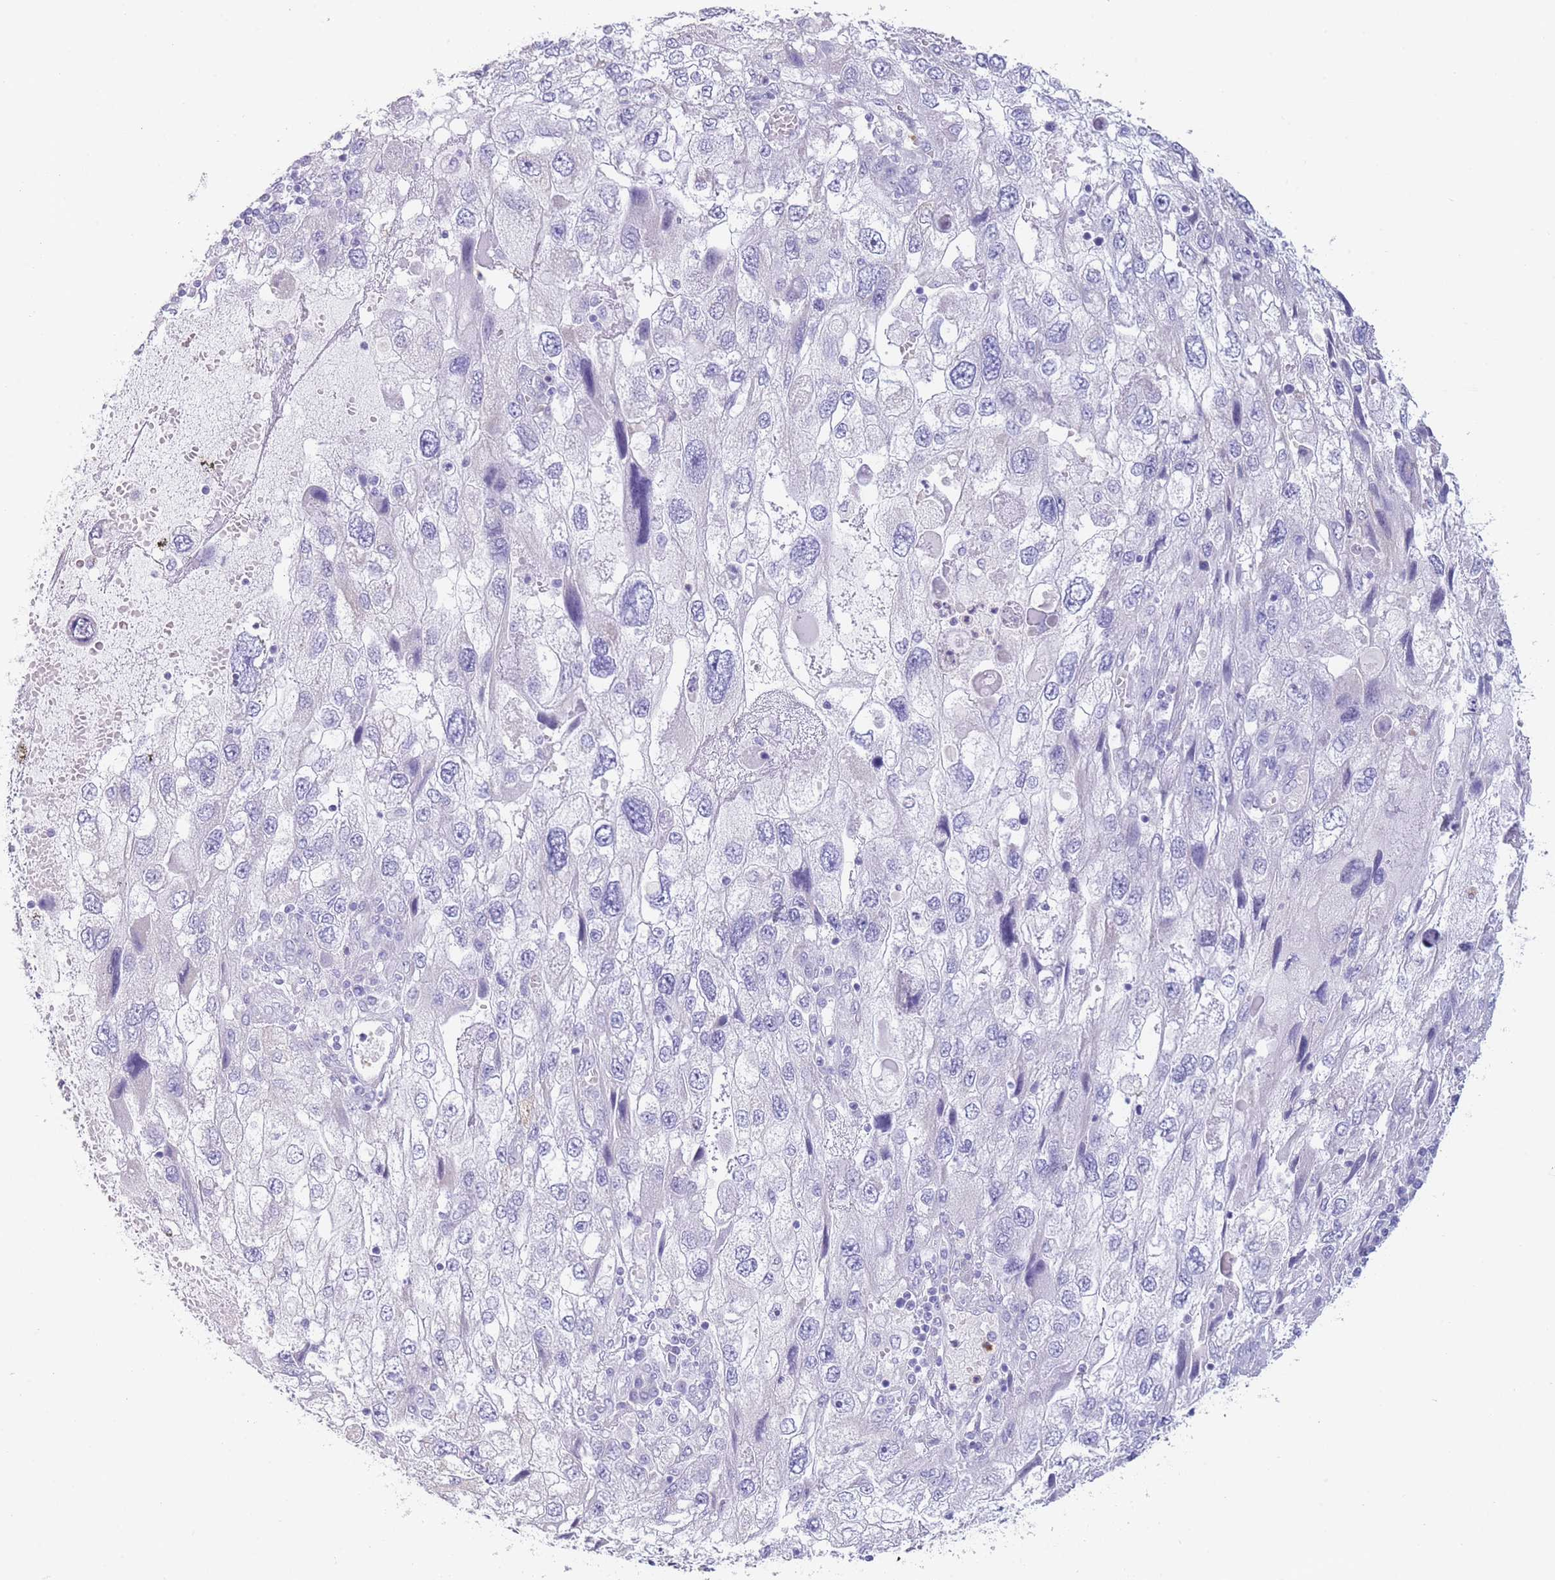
{"staining": {"intensity": "moderate", "quantity": "<25%", "location": "cytoplasmic/membranous"}, "tissue": "endometrial cancer", "cell_type": "Tumor cells", "image_type": "cancer", "snomed": [{"axis": "morphology", "description": "Adenocarcinoma, NOS"}, {"axis": "topography", "description": "Endometrium"}], "caption": "Adenocarcinoma (endometrial) was stained to show a protein in brown. There is low levels of moderate cytoplasmic/membranous expression in about <25% of tumor cells. The staining is performed using DAB brown chromogen to label protein expression. The nuclei are counter-stained blue using hematoxylin.", "gene": "ZNF627", "patient": {"sex": "female", "age": 49}}